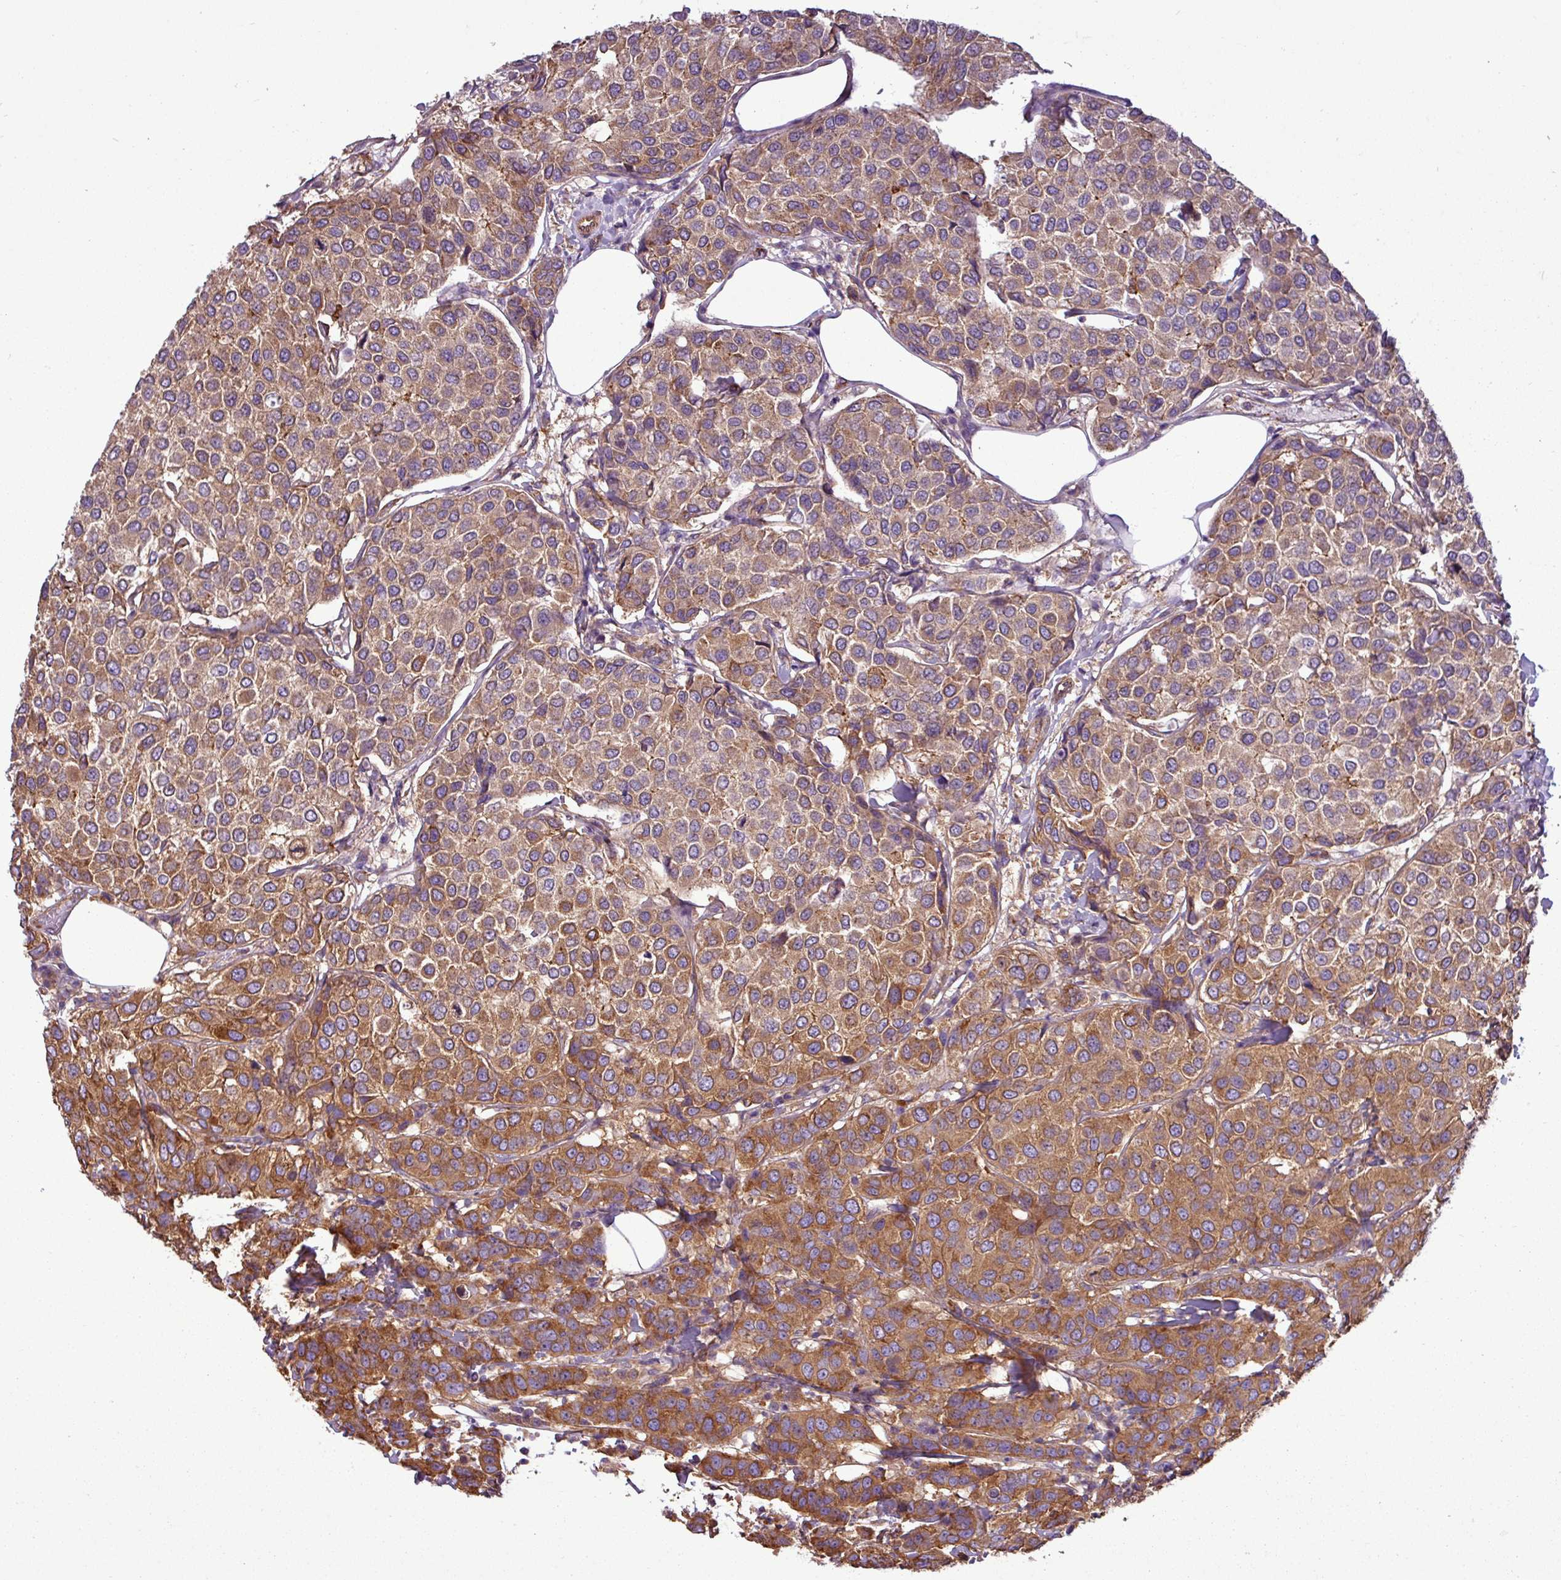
{"staining": {"intensity": "moderate", "quantity": ">75%", "location": "cytoplasmic/membranous"}, "tissue": "breast cancer", "cell_type": "Tumor cells", "image_type": "cancer", "snomed": [{"axis": "morphology", "description": "Duct carcinoma"}, {"axis": "topography", "description": "Breast"}], "caption": "Immunohistochemistry of human breast cancer (intraductal carcinoma) shows medium levels of moderate cytoplasmic/membranous staining in approximately >75% of tumor cells. Immunohistochemistry (ihc) stains the protein in brown and the nuclei are stained blue.", "gene": "PACSIN2", "patient": {"sex": "female", "age": 55}}